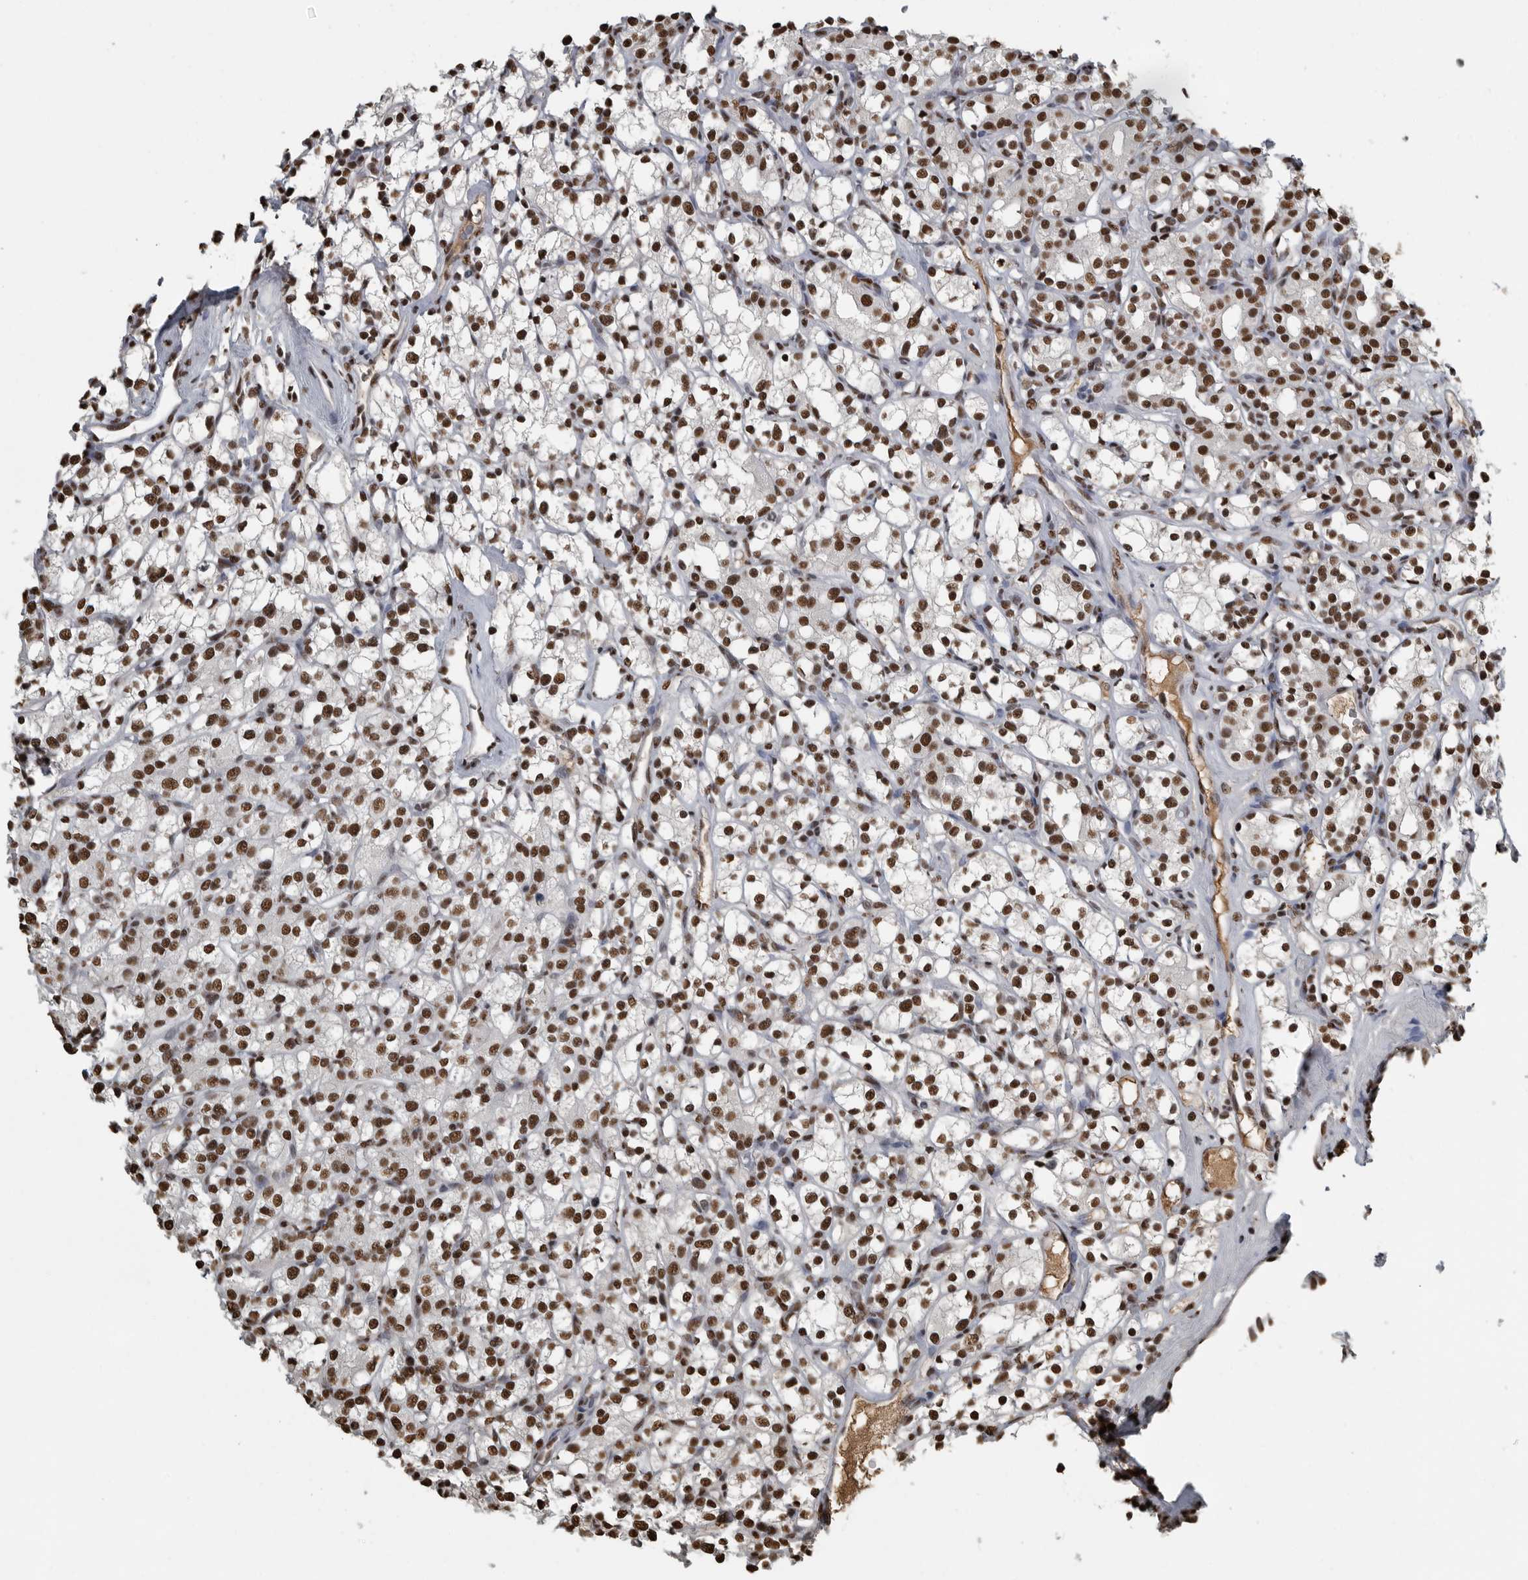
{"staining": {"intensity": "strong", "quantity": ">75%", "location": "nuclear"}, "tissue": "renal cancer", "cell_type": "Tumor cells", "image_type": "cancer", "snomed": [{"axis": "morphology", "description": "Adenocarcinoma, NOS"}, {"axis": "topography", "description": "Kidney"}], "caption": "Strong nuclear positivity is present in approximately >75% of tumor cells in renal cancer.", "gene": "TGS1", "patient": {"sex": "male", "age": 77}}